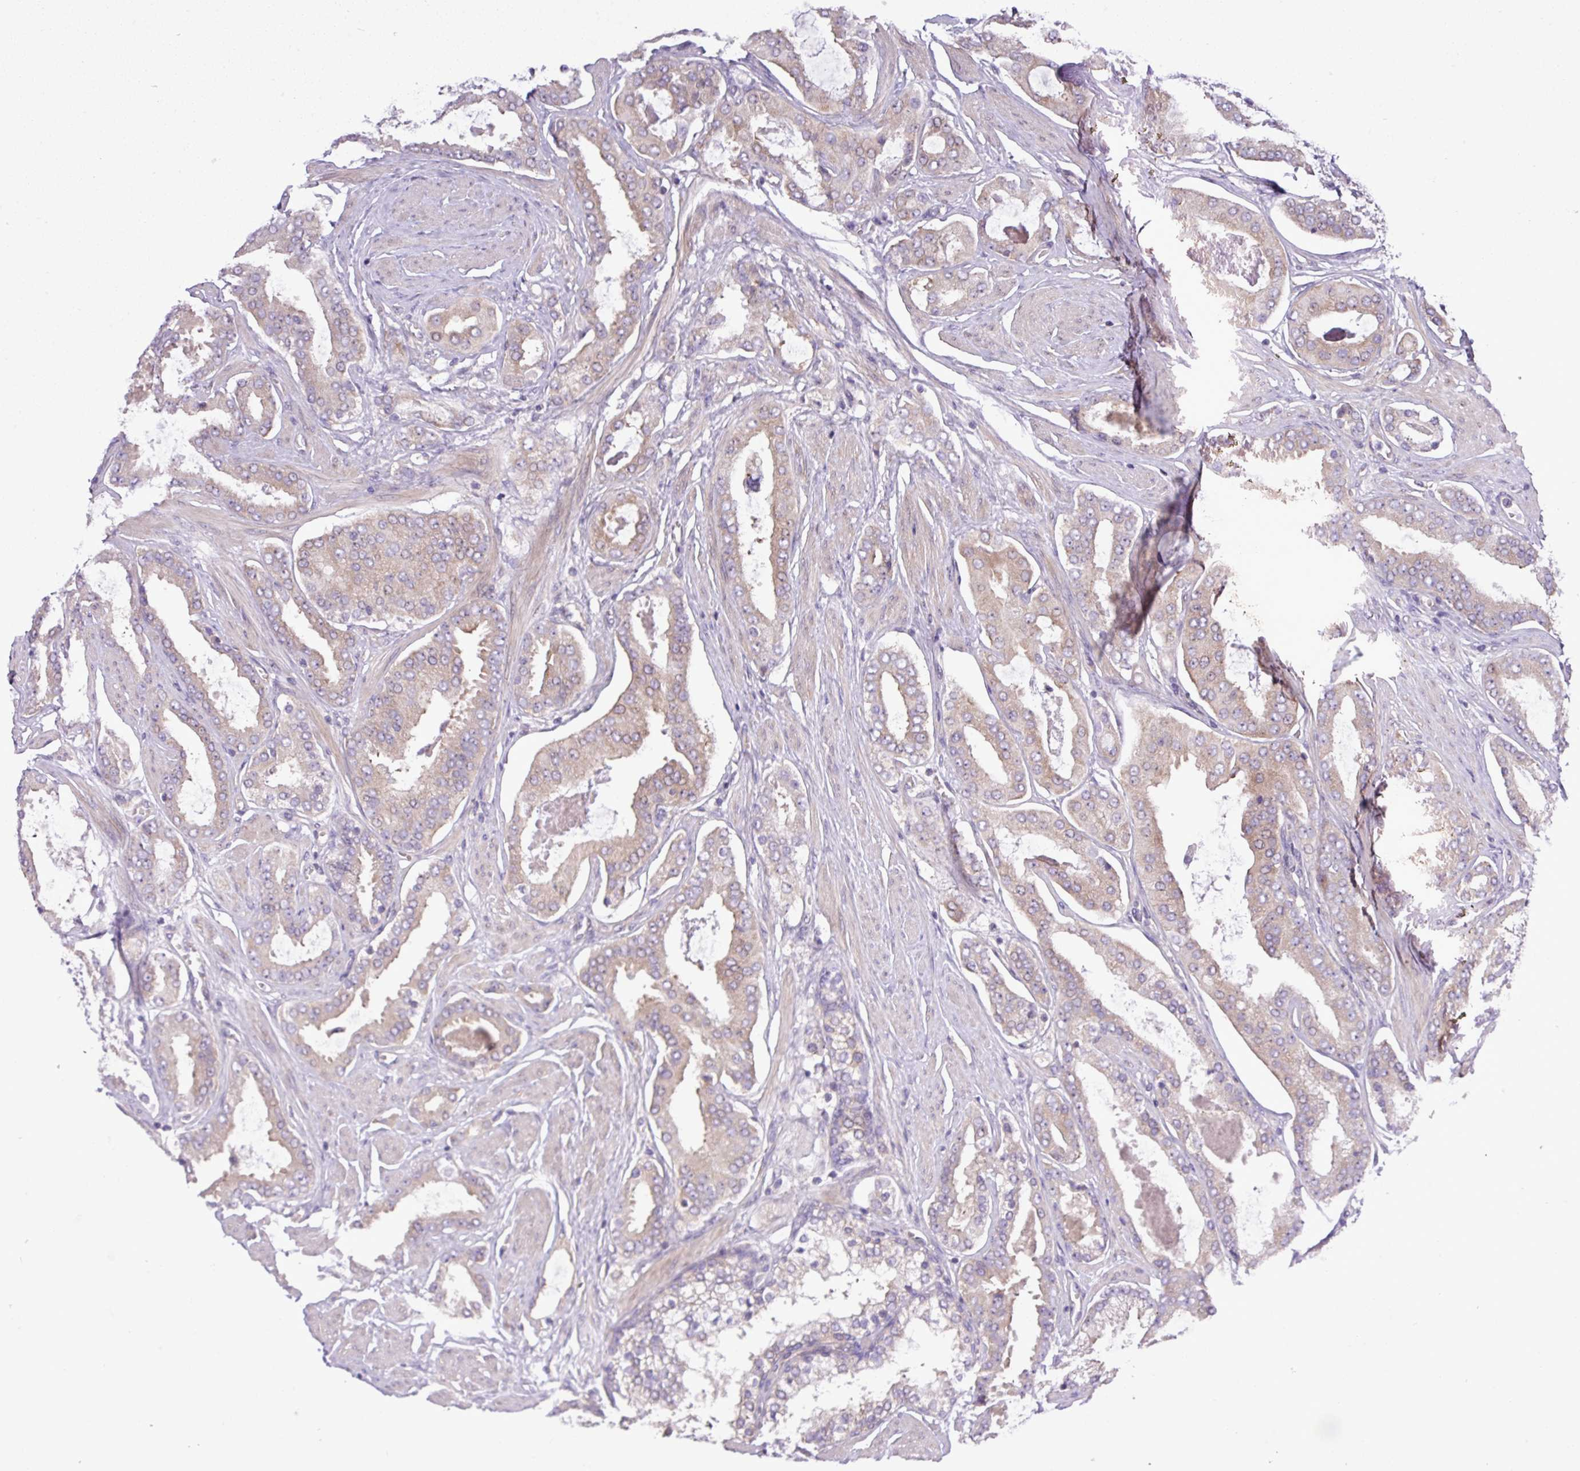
{"staining": {"intensity": "weak", "quantity": "25%-75%", "location": "cytoplasmic/membranous"}, "tissue": "prostate cancer", "cell_type": "Tumor cells", "image_type": "cancer", "snomed": [{"axis": "morphology", "description": "Adenocarcinoma, Low grade"}, {"axis": "topography", "description": "Prostate"}], "caption": "A high-resolution micrograph shows IHC staining of prostate cancer (low-grade adenocarcinoma), which reveals weak cytoplasmic/membranous staining in about 25%-75% of tumor cells. Ihc stains the protein of interest in brown and the nuclei are stained blue.", "gene": "FAM222B", "patient": {"sex": "male", "age": 42}}